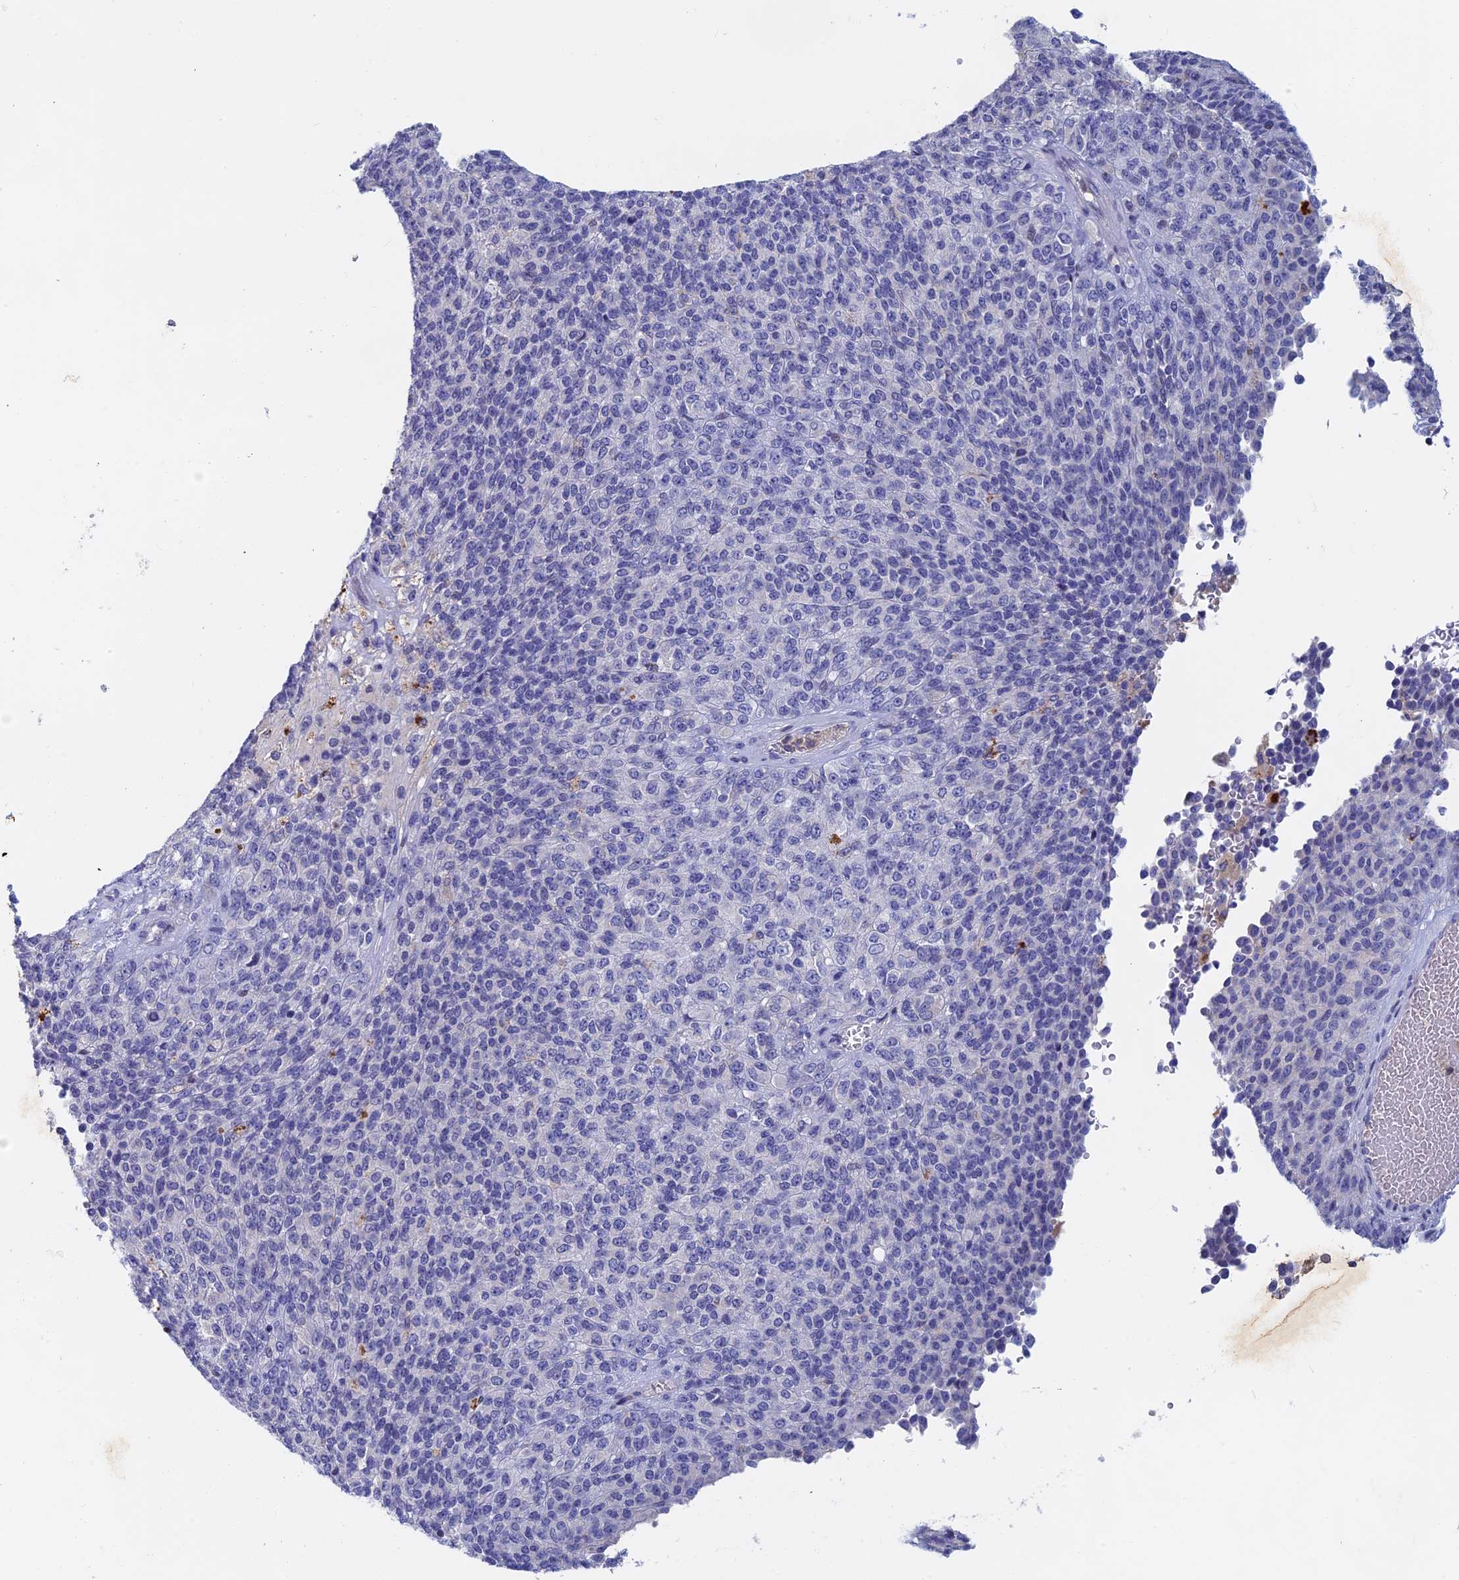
{"staining": {"intensity": "negative", "quantity": "none", "location": "none"}, "tissue": "melanoma", "cell_type": "Tumor cells", "image_type": "cancer", "snomed": [{"axis": "morphology", "description": "Malignant melanoma, Metastatic site"}, {"axis": "topography", "description": "Brain"}], "caption": "High magnification brightfield microscopy of malignant melanoma (metastatic site) stained with DAB (3,3'-diaminobenzidine) (brown) and counterstained with hematoxylin (blue): tumor cells show no significant expression.", "gene": "ACP7", "patient": {"sex": "female", "age": 56}}